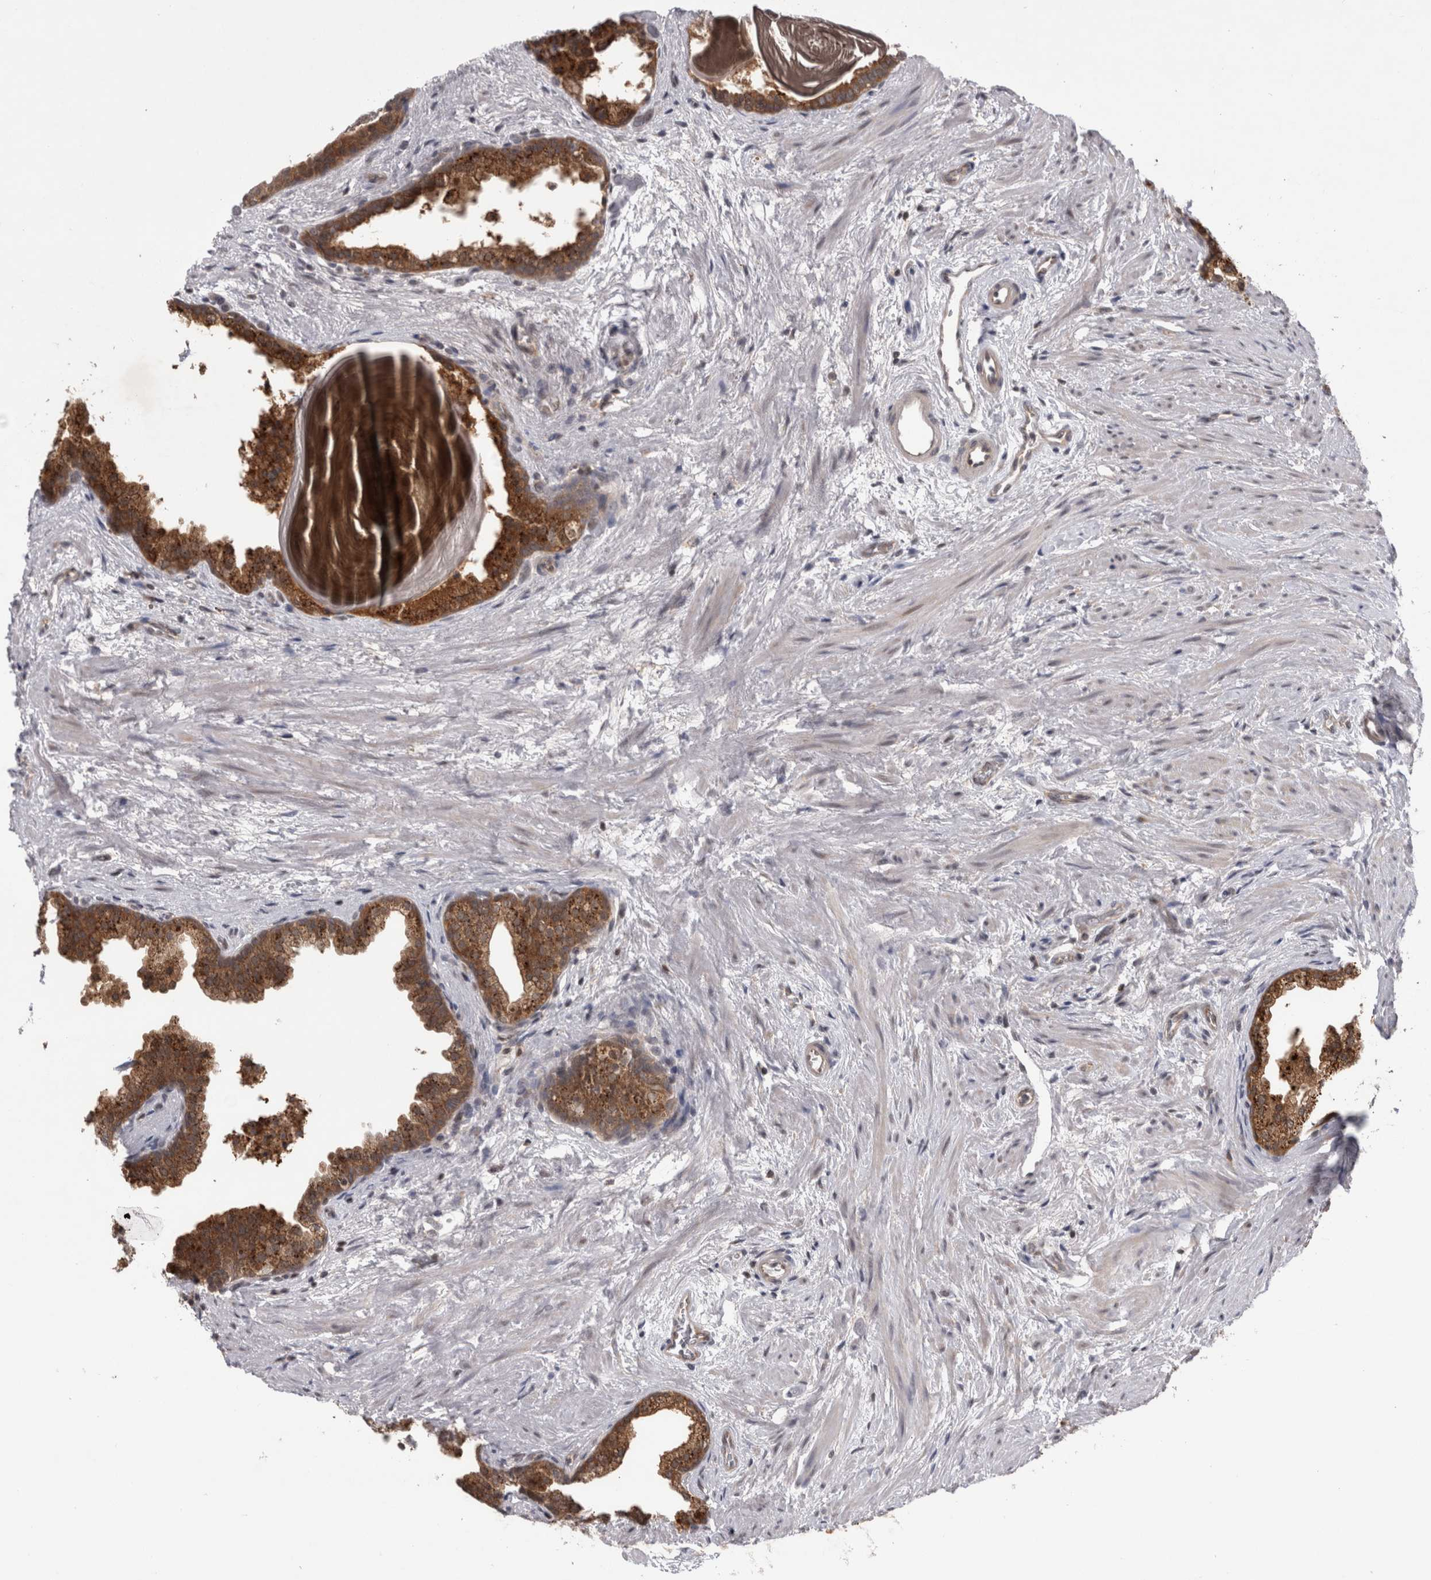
{"staining": {"intensity": "strong", "quantity": ">75%", "location": "cytoplasmic/membranous"}, "tissue": "prostate", "cell_type": "Glandular cells", "image_type": "normal", "snomed": [{"axis": "morphology", "description": "Normal tissue, NOS"}, {"axis": "topography", "description": "Prostate"}], "caption": "Protein staining of benign prostate shows strong cytoplasmic/membranous staining in about >75% of glandular cells. The staining is performed using DAB (3,3'-diaminobenzidine) brown chromogen to label protein expression. The nuclei are counter-stained blue using hematoxylin.", "gene": "PSMB2", "patient": {"sex": "male", "age": 48}}